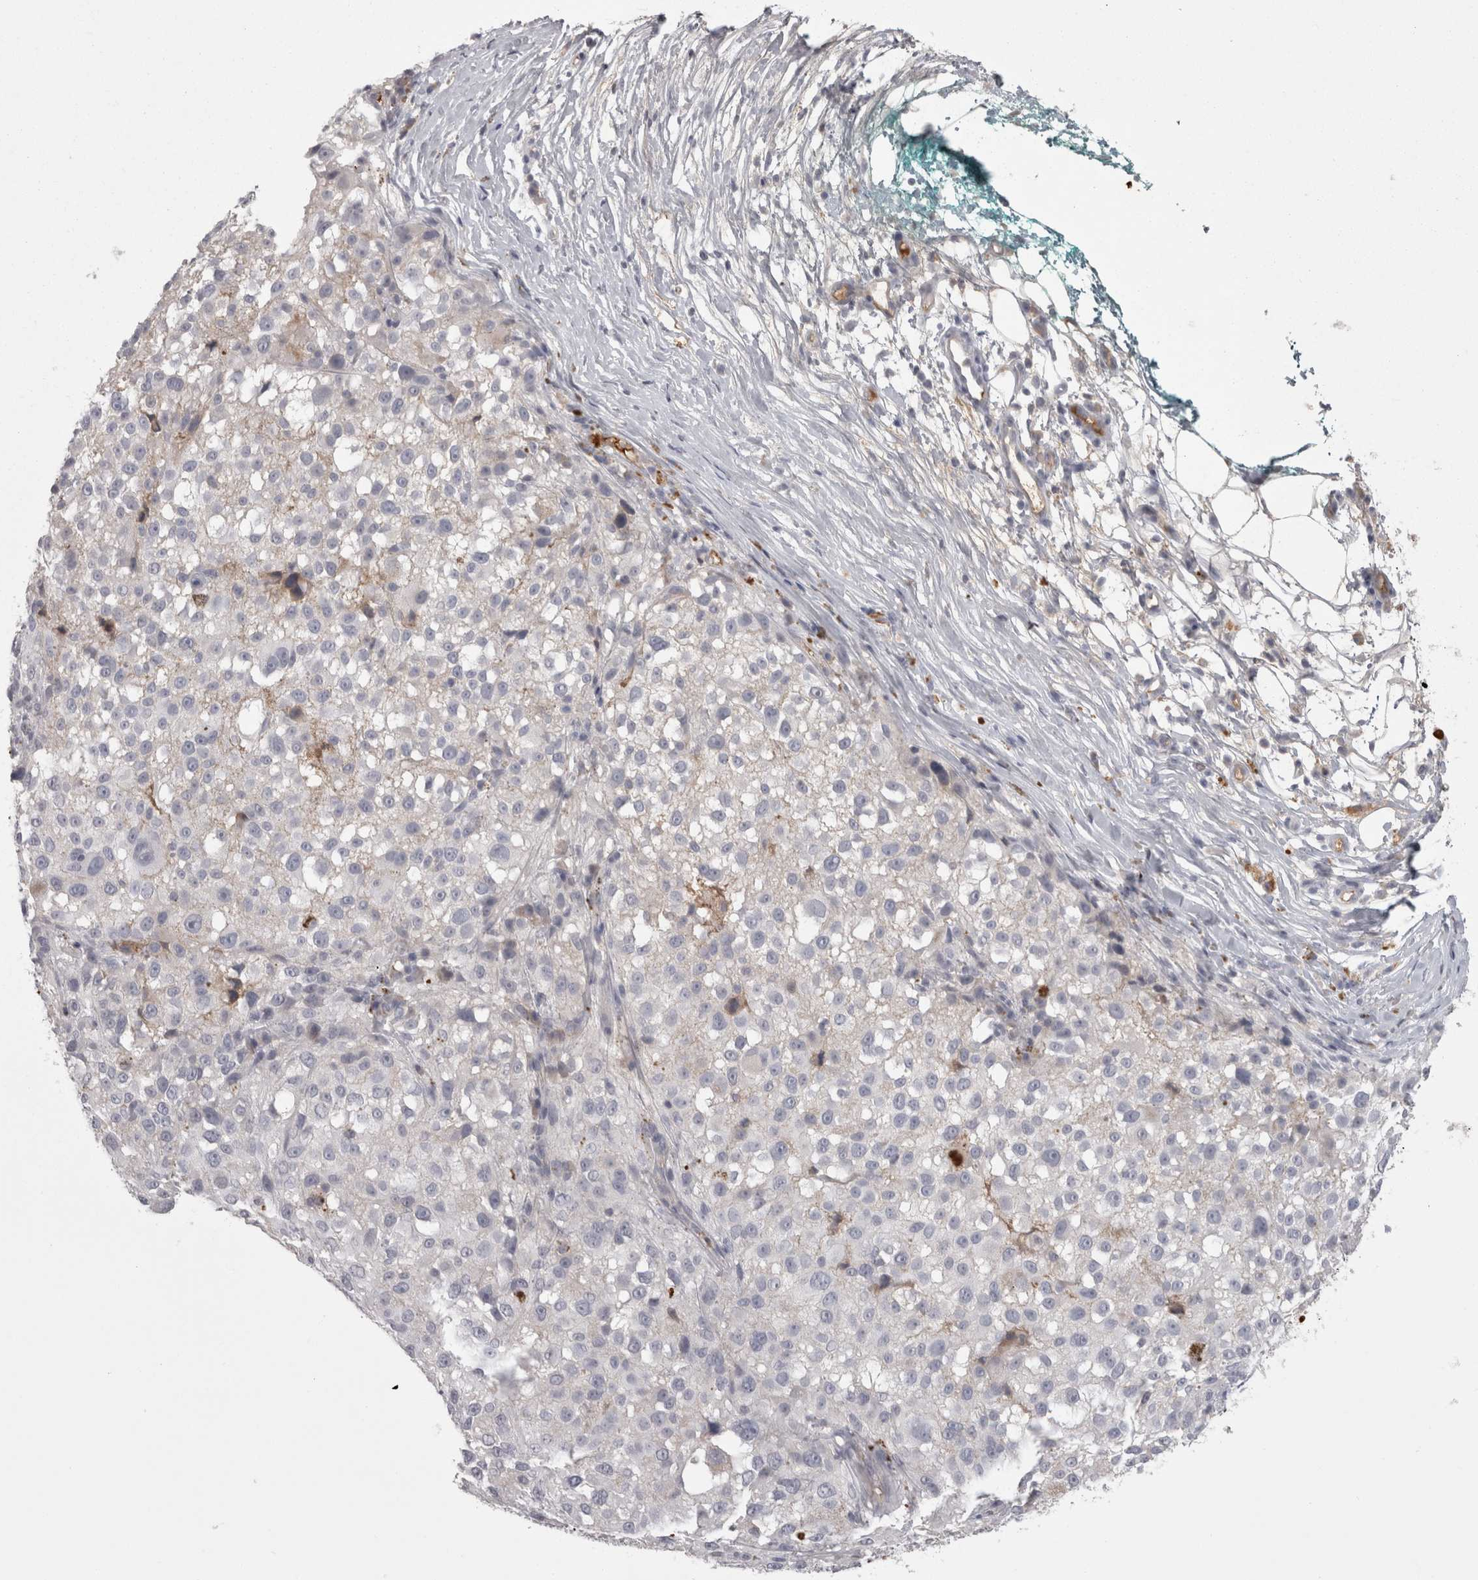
{"staining": {"intensity": "negative", "quantity": "none", "location": "none"}, "tissue": "melanoma", "cell_type": "Tumor cells", "image_type": "cancer", "snomed": [{"axis": "morphology", "description": "Necrosis, NOS"}, {"axis": "morphology", "description": "Malignant melanoma, NOS"}, {"axis": "topography", "description": "Skin"}], "caption": "Malignant melanoma stained for a protein using immunohistochemistry shows no positivity tumor cells.", "gene": "SAA4", "patient": {"sex": "female", "age": 87}}